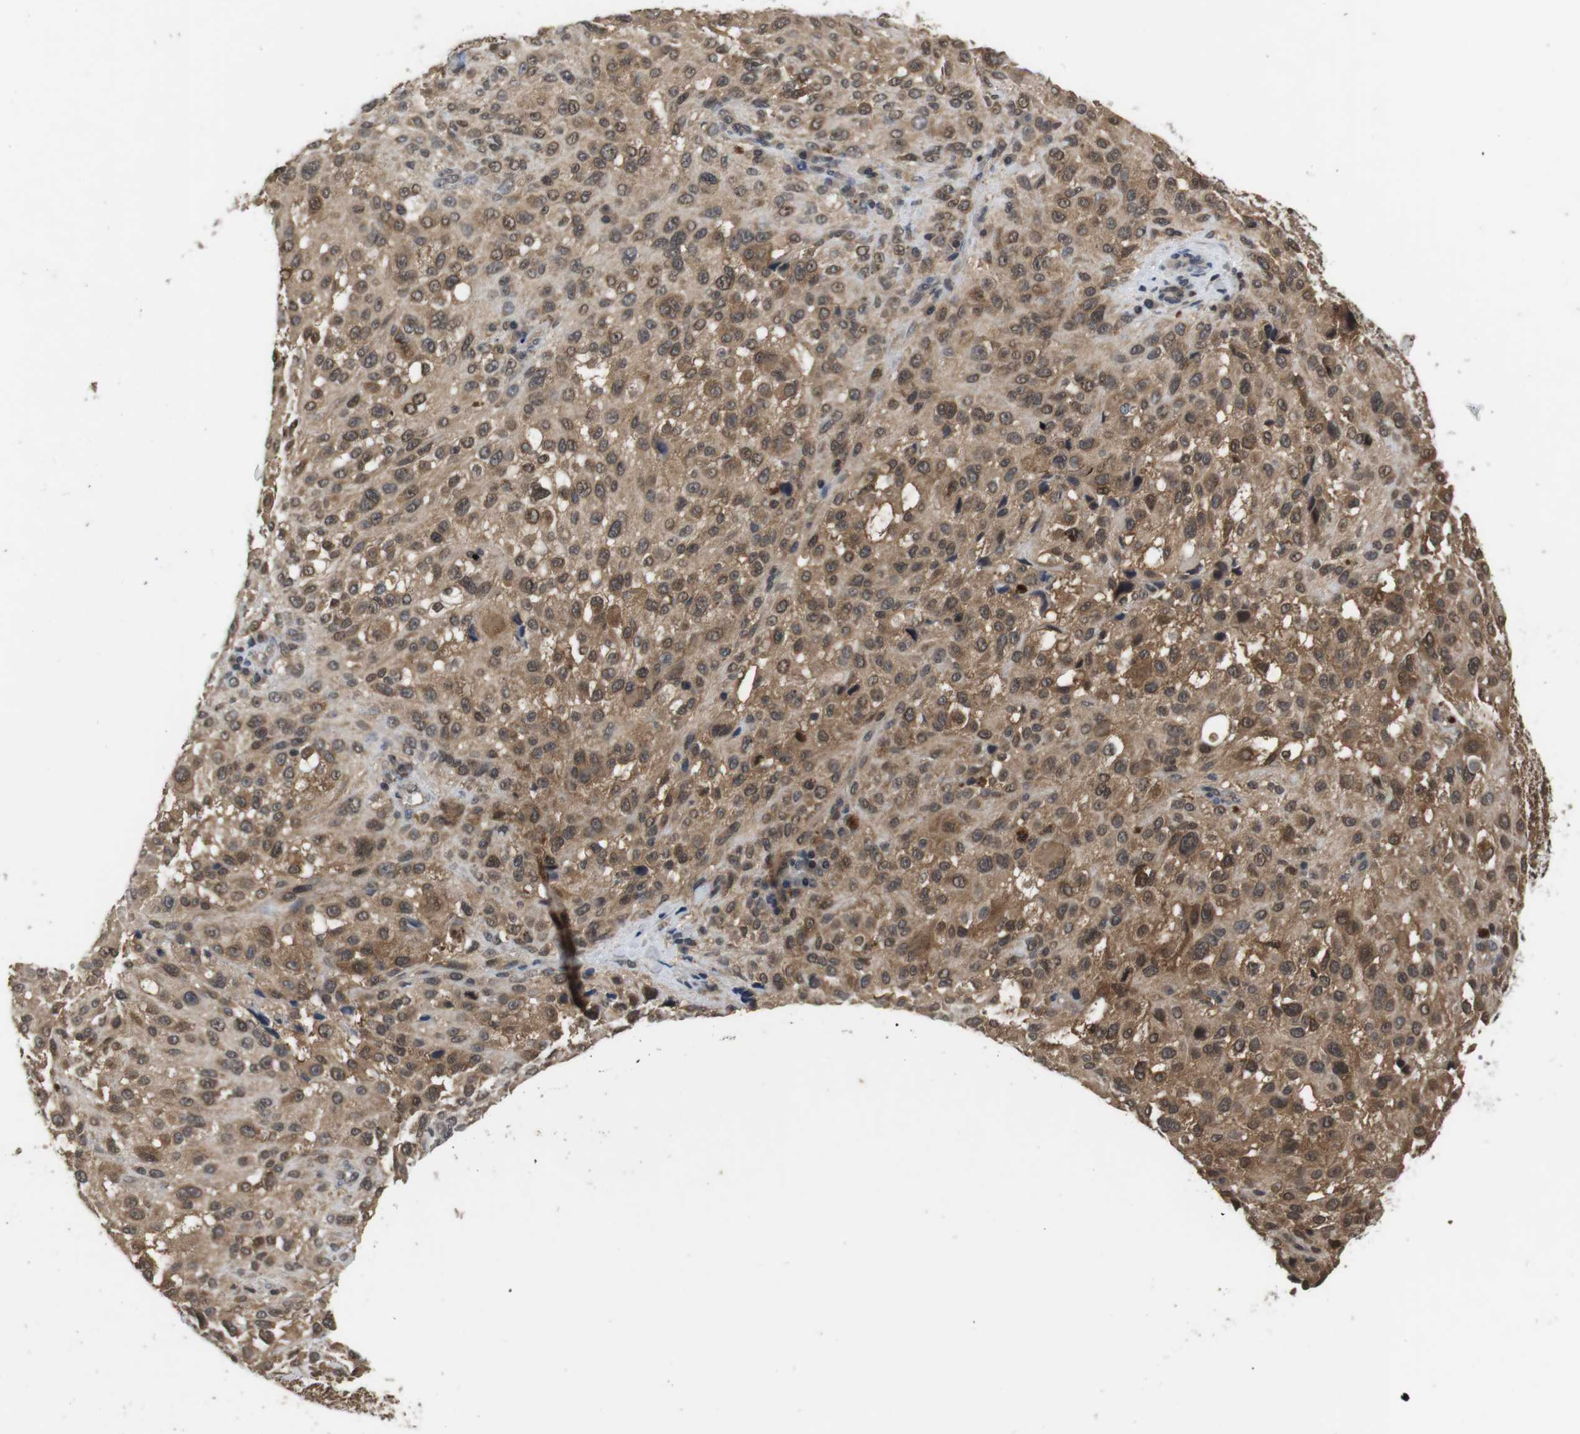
{"staining": {"intensity": "moderate", "quantity": ">75%", "location": "cytoplasmic/membranous,nuclear"}, "tissue": "melanoma", "cell_type": "Tumor cells", "image_type": "cancer", "snomed": [{"axis": "morphology", "description": "Necrosis, NOS"}, {"axis": "morphology", "description": "Malignant melanoma, NOS"}, {"axis": "topography", "description": "Skin"}], "caption": "Malignant melanoma was stained to show a protein in brown. There is medium levels of moderate cytoplasmic/membranous and nuclear positivity in approximately >75% of tumor cells.", "gene": "FADD", "patient": {"sex": "female", "age": 87}}